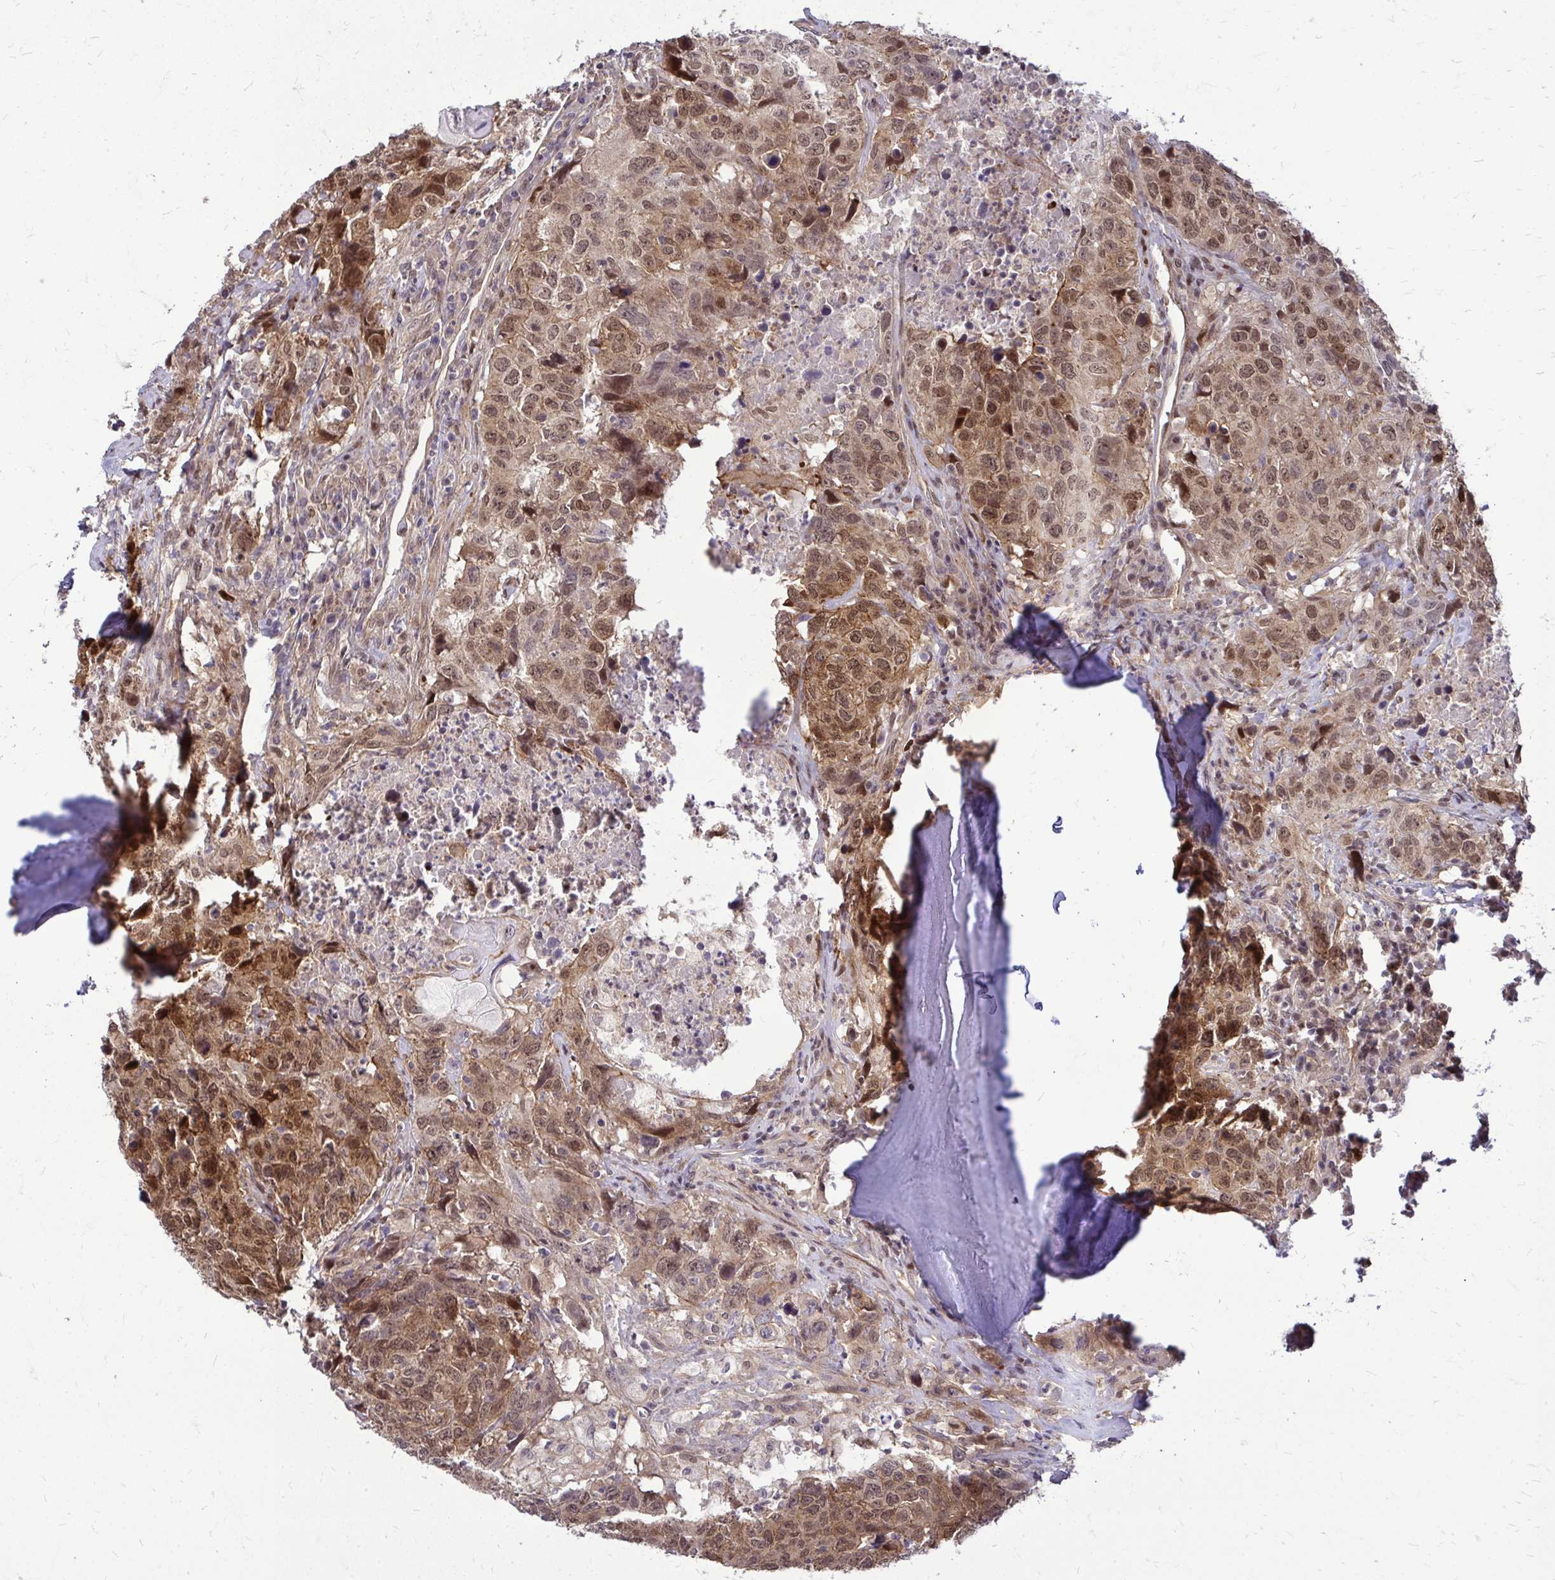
{"staining": {"intensity": "moderate", "quantity": ">75%", "location": "cytoplasmic/membranous,nuclear"}, "tissue": "head and neck cancer", "cell_type": "Tumor cells", "image_type": "cancer", "snomed": [{"axis": "morphology", "description": "Normal tissue, NOS"}, {"axis": "morphology", "description": "Squamous cell carcinoma, NOS"}, {"axis": "topography", "description": "Skeletal muscle"}, {"axis": "topography", "description": "Vascular tissue"}, {"axis": "topography", "description": "Peripheral nerve tissue"}, {"axis": "topography", "description": "Head-Neck"}], "caption": "The micrograph shows immunohistochemical staining of head and neck squamous cell carcinoma. There is moderate cytoplasmic/membranous and nuclear positivity is present in approximately >75% of tumor cells. (DAB (3,3'-diaminobenzidine) = brown stain, brightfield microscopy at high magnification).", "gene": "TRIP6", "patient": {"sex": "male", "age": 66}}